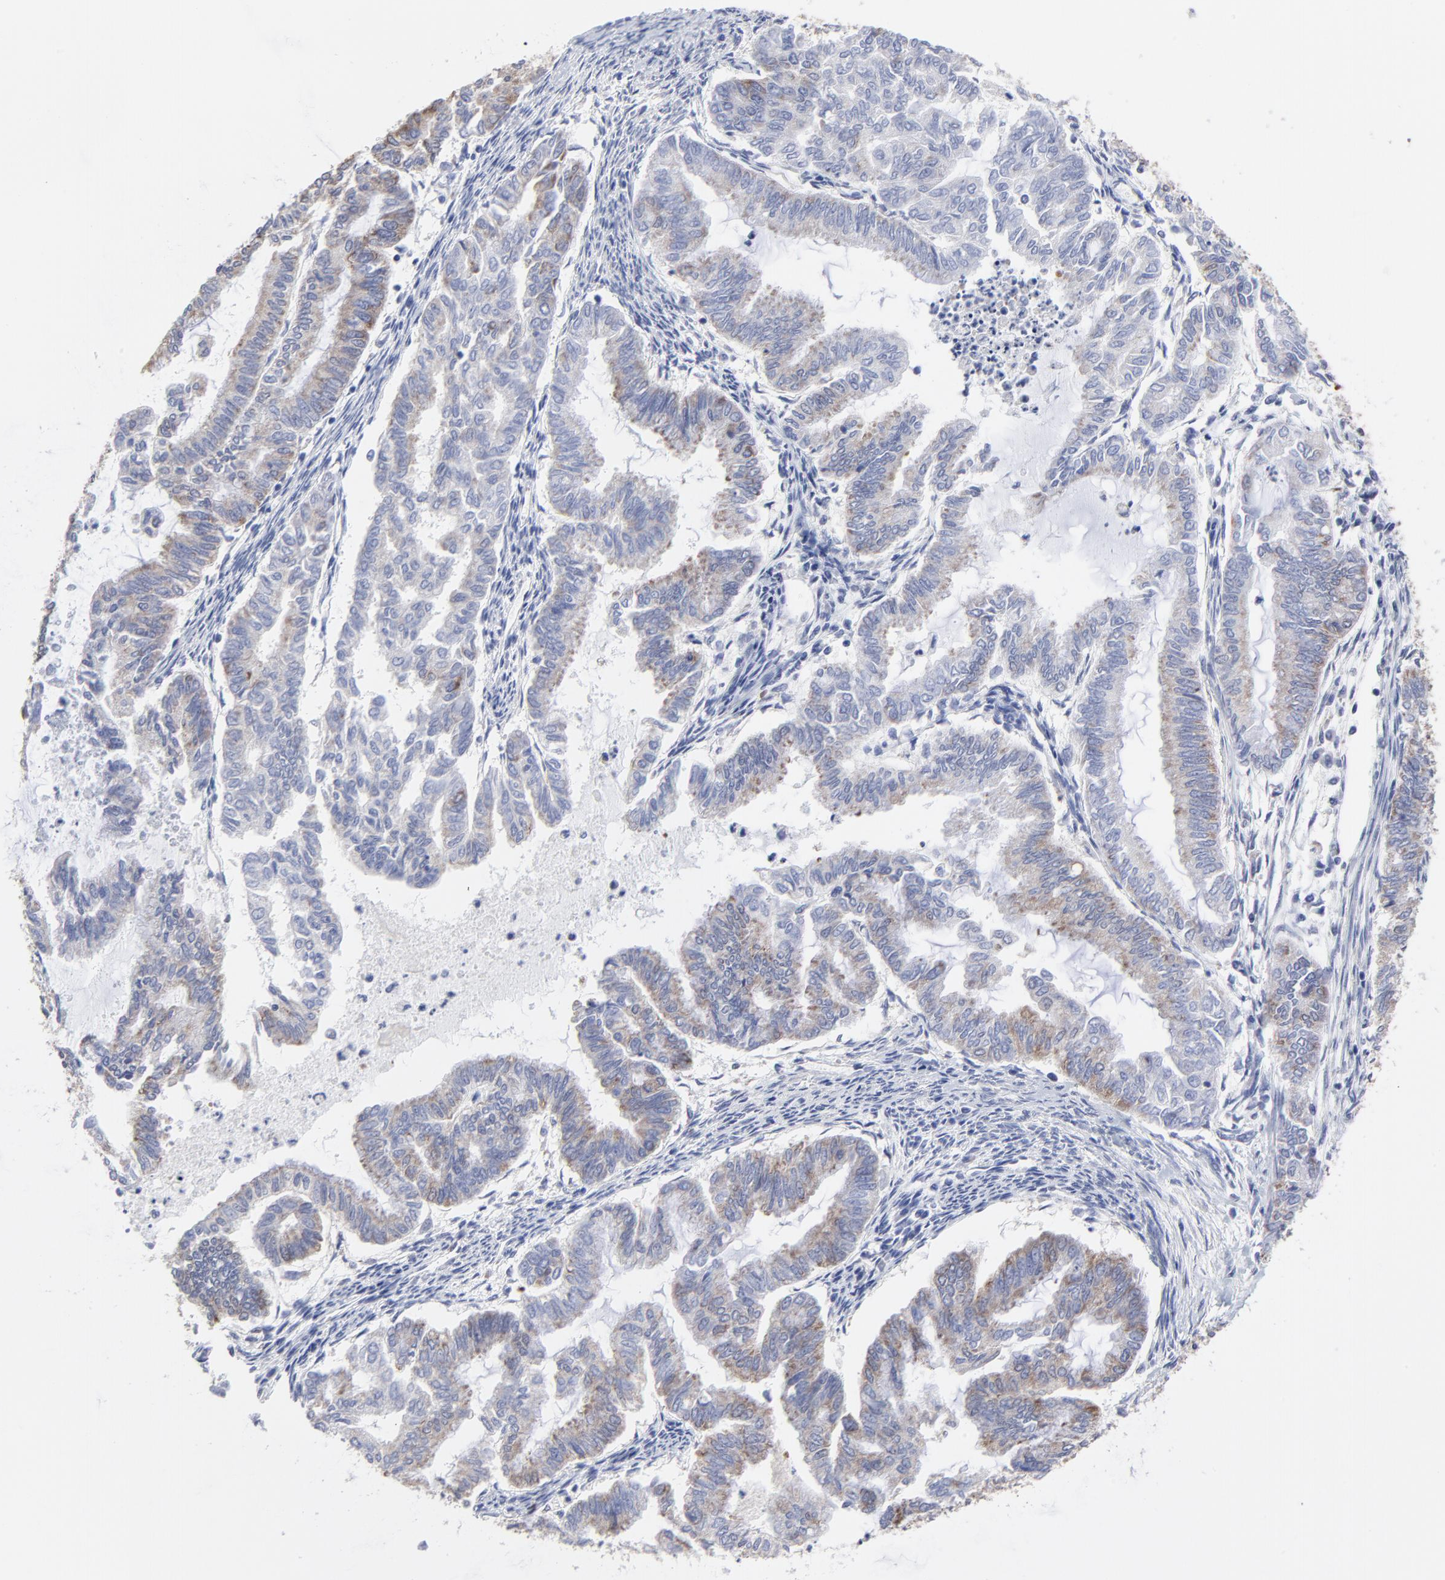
{"staining": {"intensity": "weak", "quantity": "25%-75%", "location": "cytoplasmic/membranous"}, "tissue": "endometrial cancer", "cell_type": "Tumor cells", "image_type": "cancer", "snomed": [{"axis": "morphology", "description": "Adenocarcinoma, NOS"}, {"axis": "topography", "description": "Endometrium"}], "caption": "DAB immunohistochemical staining of human endometrial adenocarcinoma shows weak cytoplasmic/membranous protein expression in about 25%-75% of tumor cells. (DAB (3,3'-diaminobenzidine) IHC, brown staining for protein, blue staining for nuclei).", "gene": "CCT2", "patient": {"sex": "female", "age": 79}}